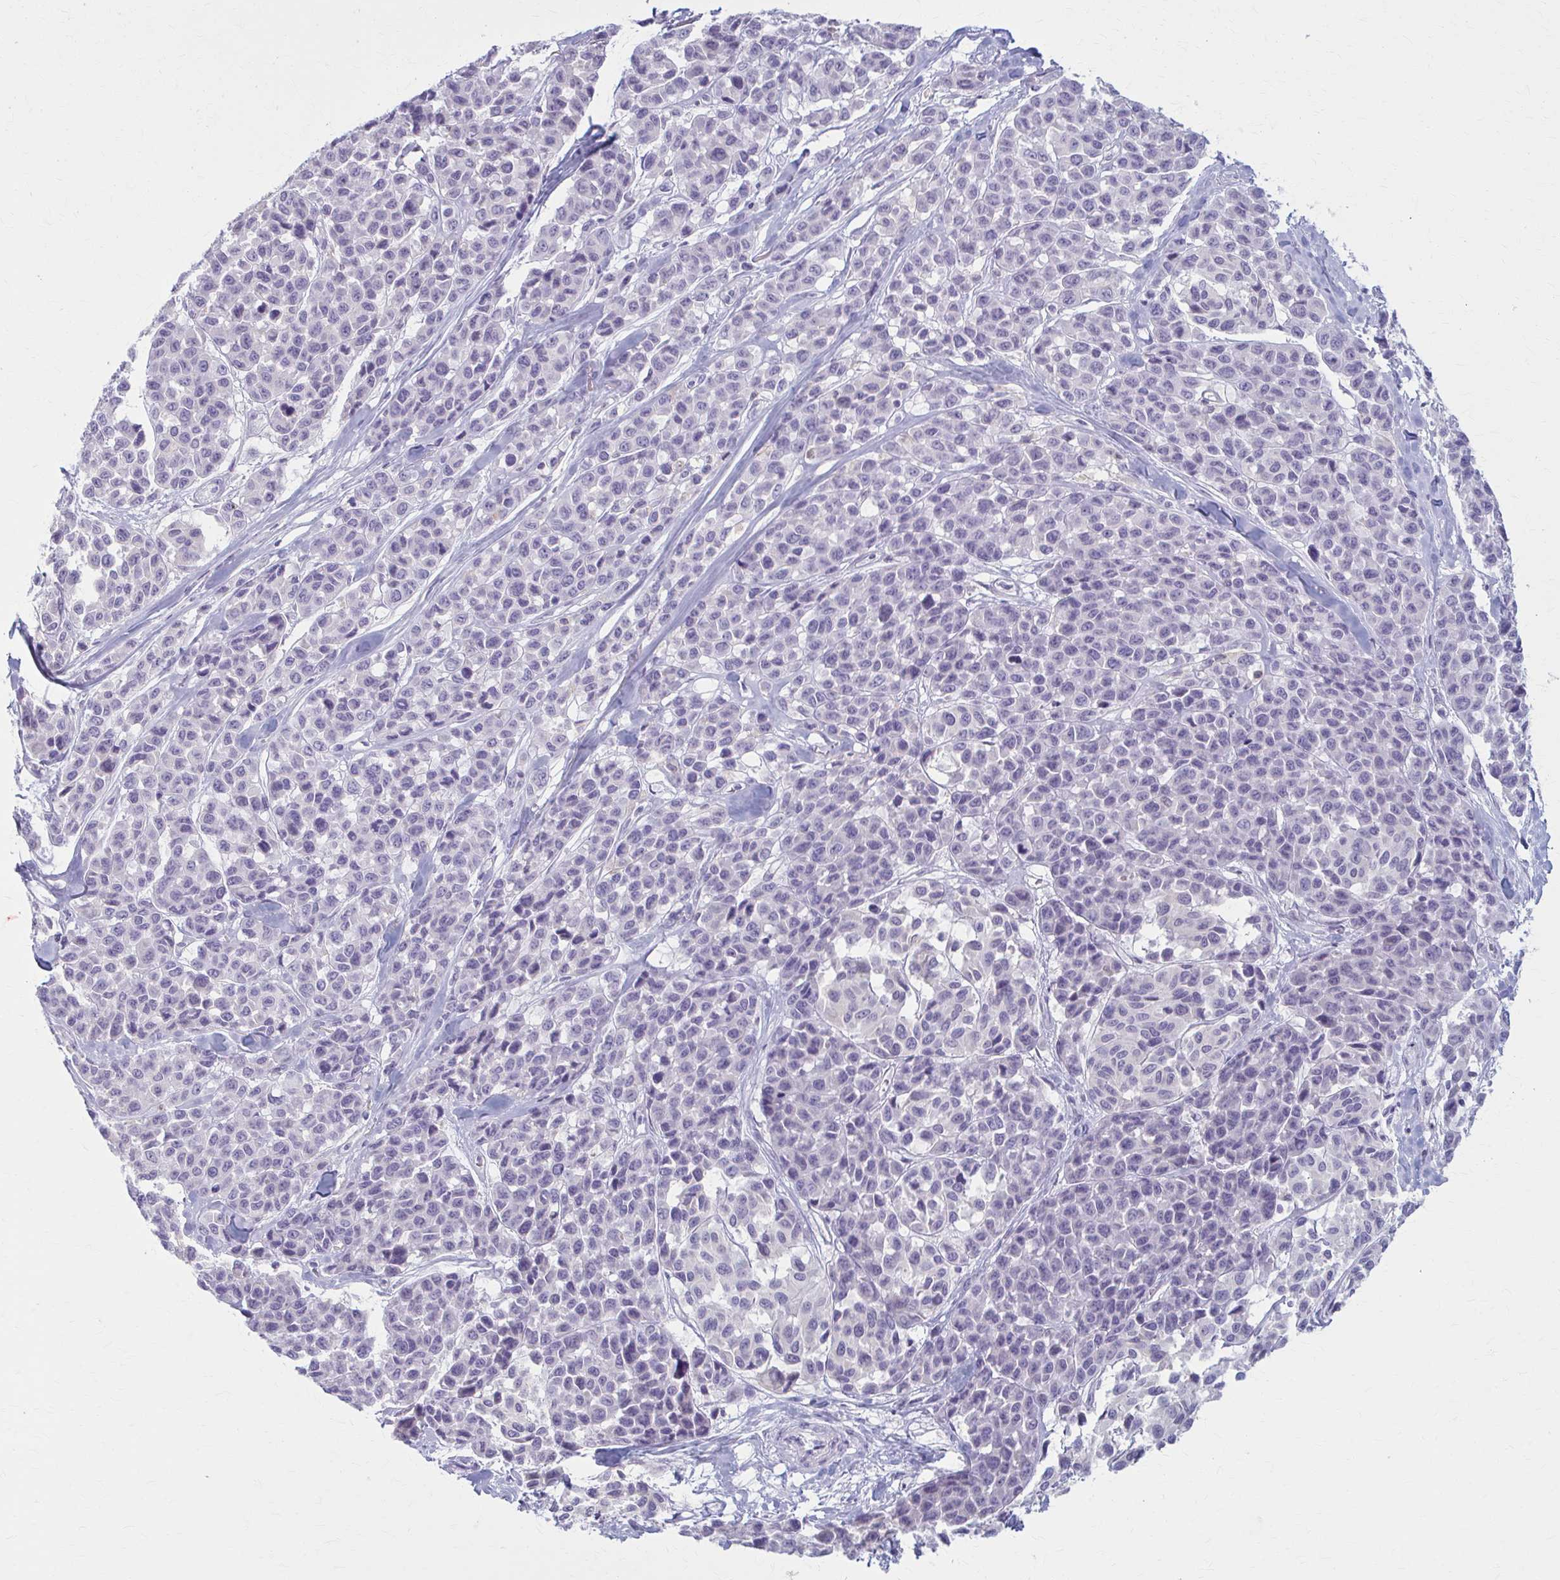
{"staining": {"intensity": "negative", "quantity": "none", "location": "none"}, "tissue": "melanoma", "cell_type": "Tumor cells", "image_type": "cancer", "snomed": [{"axis": "morphology", "description": "Malignant melanoma, NOS"}, {"axis": "topography", "description": "Skin"}], "caption": "The histopathology image demonstrates no staining of tumor cells in melanoma.", "gene": "LDLRAP1", "patient": {"sex": "female", "age": 66}}